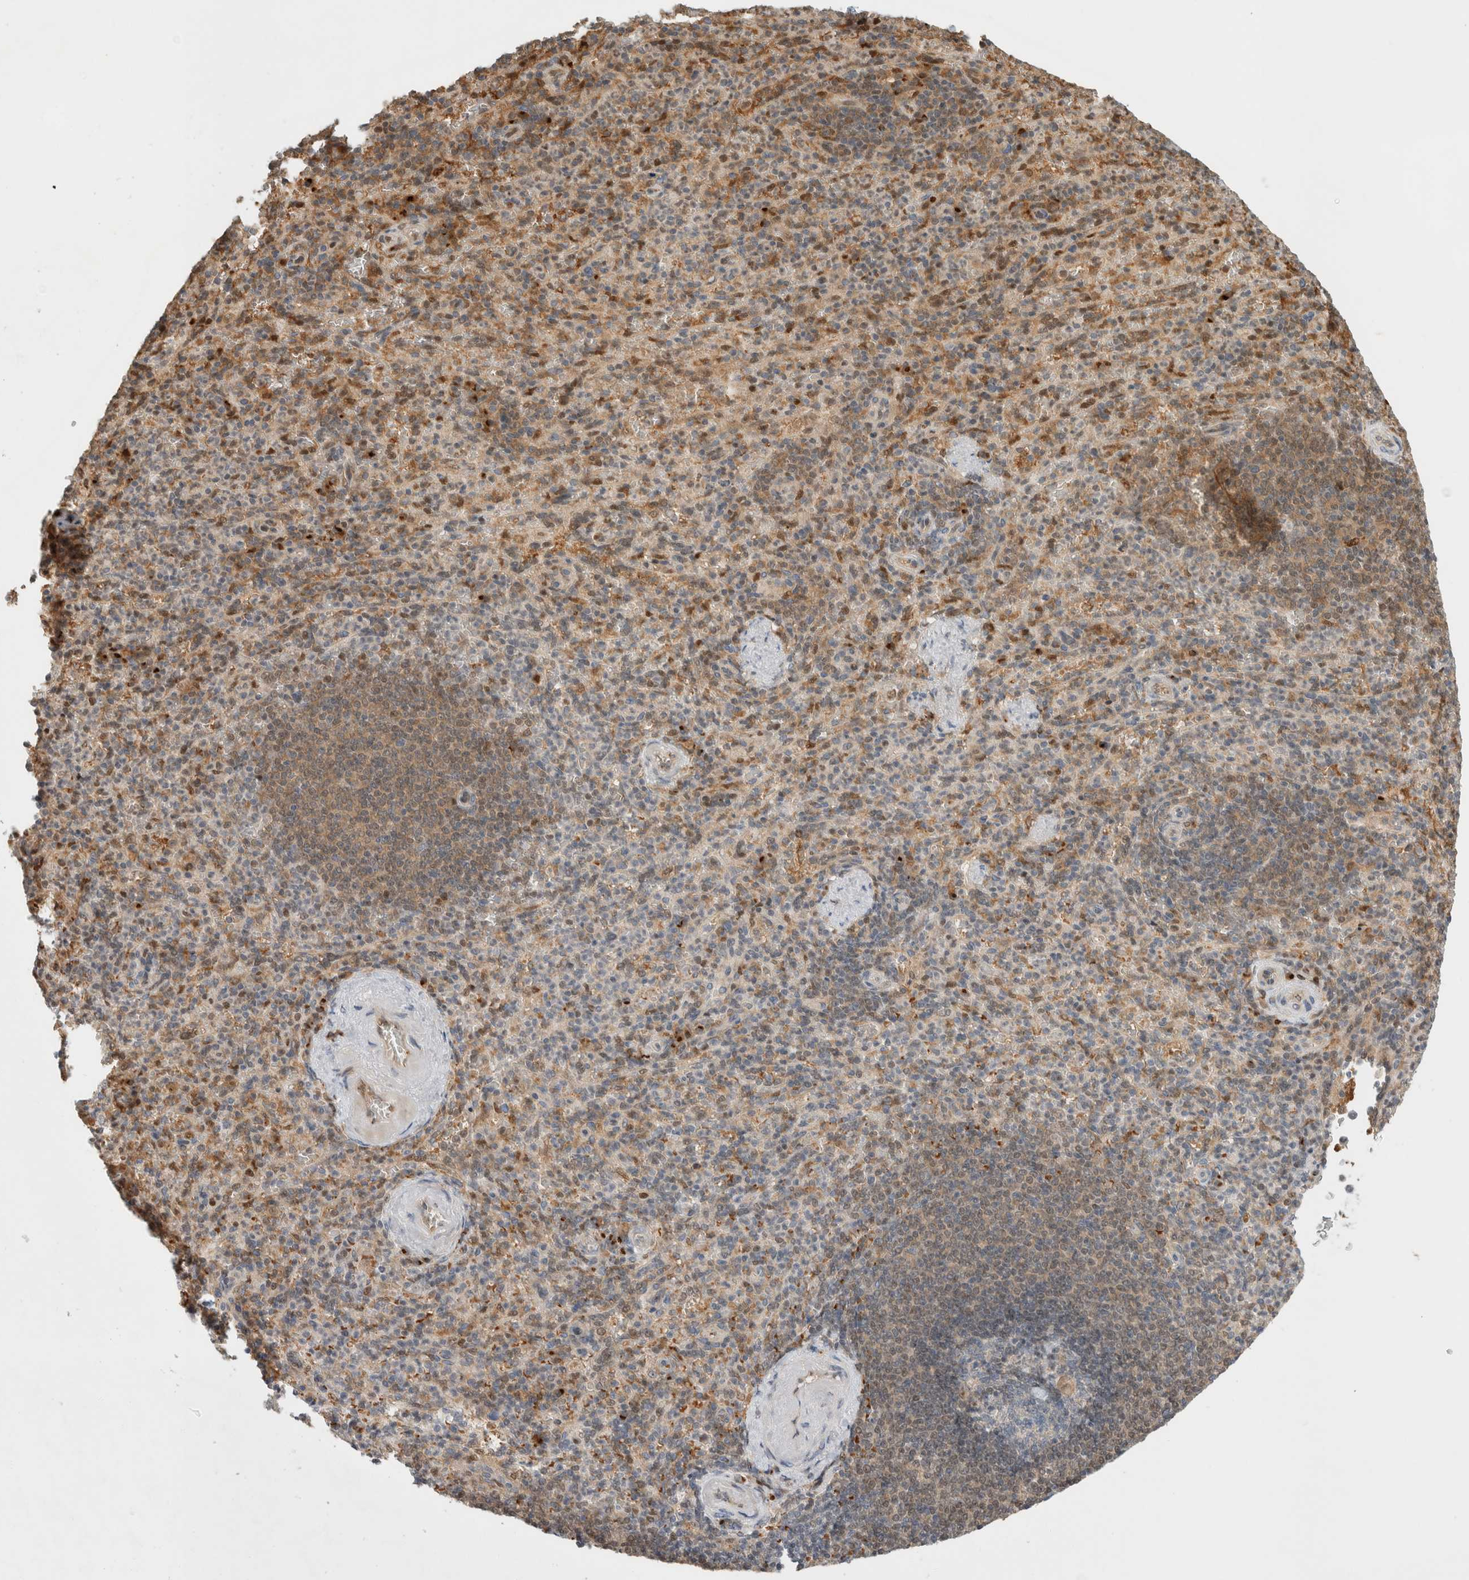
{"staining": {"intensity": "moderate", "quantity": "25%-75%", "location": "cytoplasmic/membranous,nuclear"}, "tissue": "spleen", "cell_type": "Cells in red pulp", "image_type": "normal", "snomed": [{"axis": "morphology", "description": "Normal tissue, NOS"}, {"axis": "topography", "description": "Spleen"}], "caption": "Moderate cytoplasmic/membranous,nuclear protein positivity is seen in approximately 25%-75% of cells in red pulp in spleen. (IHC, brightfield microscopy, high magnification).", "gene": "OTUD6B", "patient": {"sex": "female", "age": 74}}